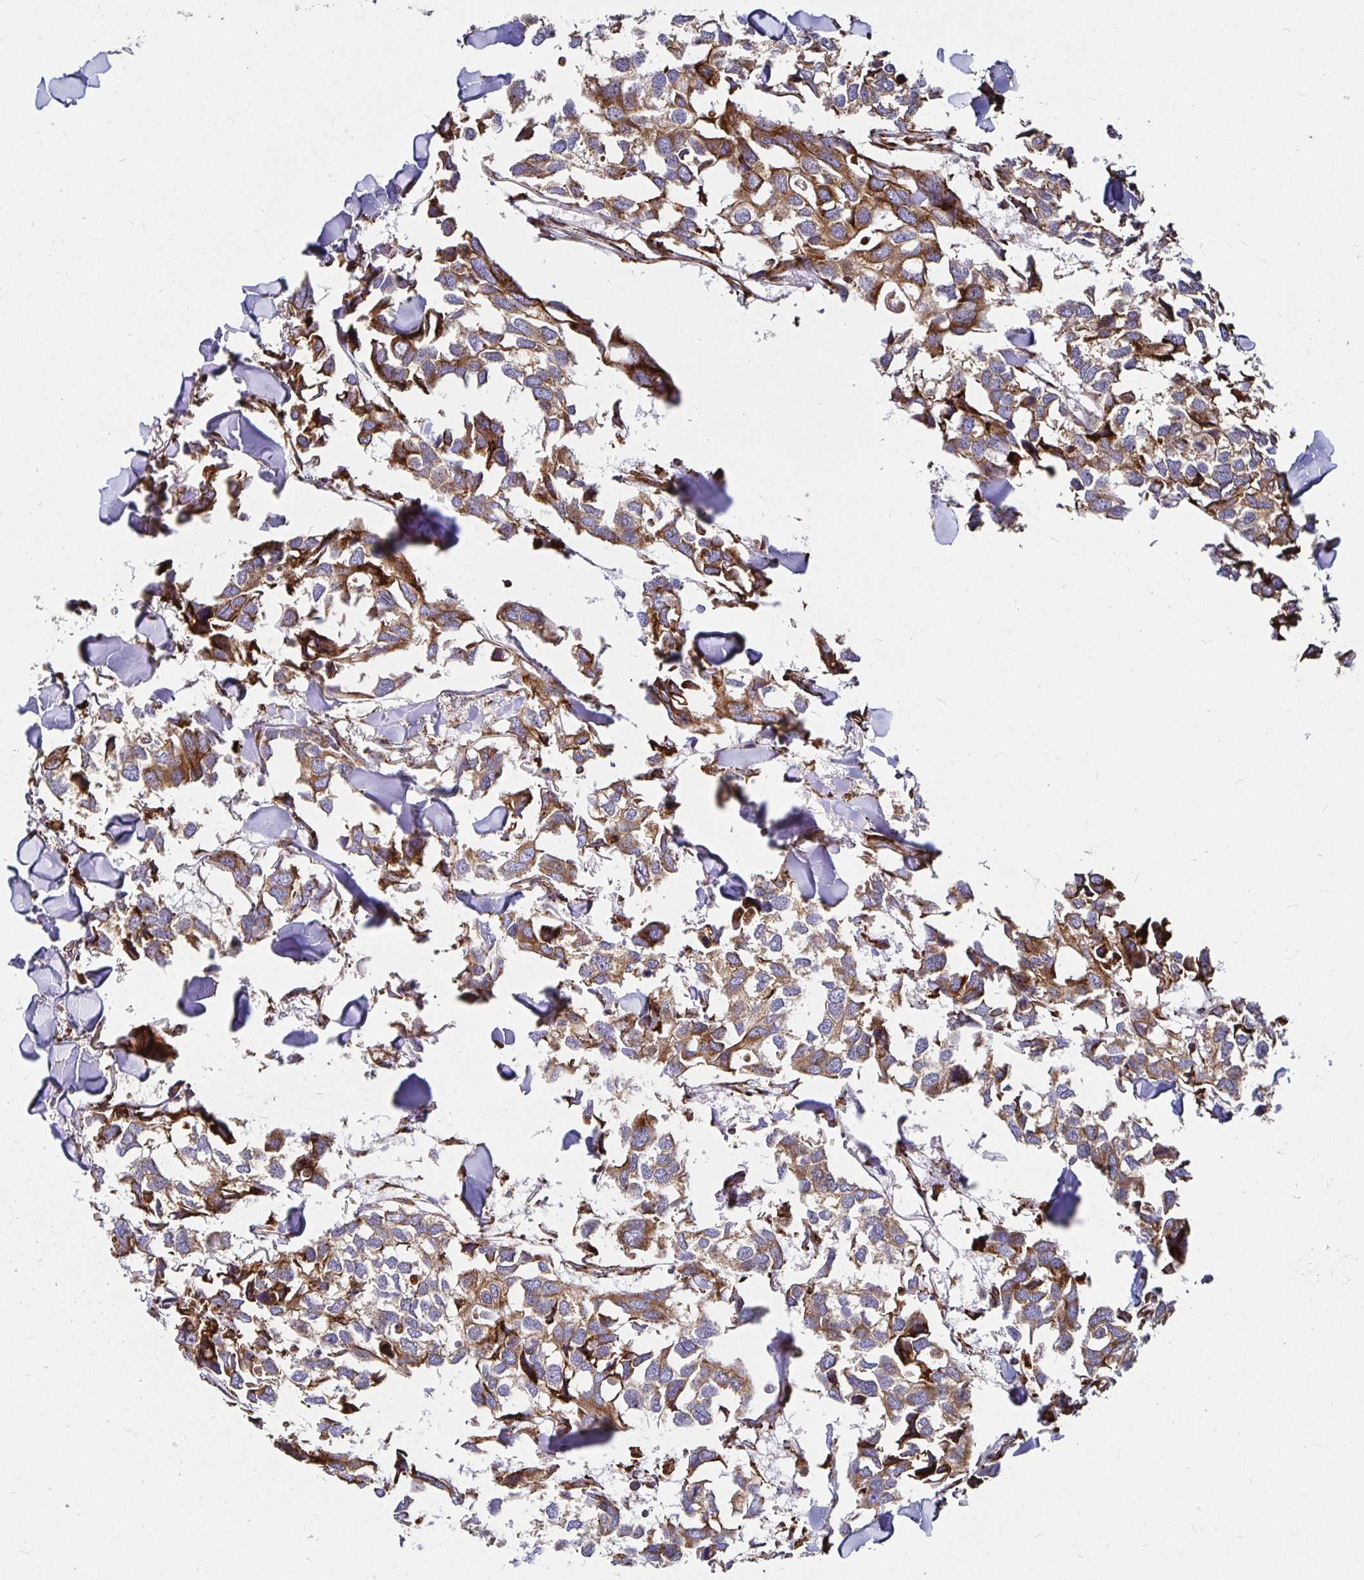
{"staining": {"intensity": "moderate", "quantity": ">75%", "location": "cytoplasmic/membranous"}, "tissue": "breast cancer", "cell_type": "Tumor cells", "image_type": "cancer", "snomed": [{"axis": "morphology", "description": "Duct carcinoma"}, {"axis": "topography", "description": "Breast"}], "caption": "Infiltrating ductal carcinoma (breast) was stained to show a protein in brown. There is medium levels of moderate cytoplasmic/membranous staining in about >75% of tumor cells. (DAB IHC with brightfield microscopy, high magnification).", "gene": "SMYD3", "patient": {"sex": "female", "age": 83}}